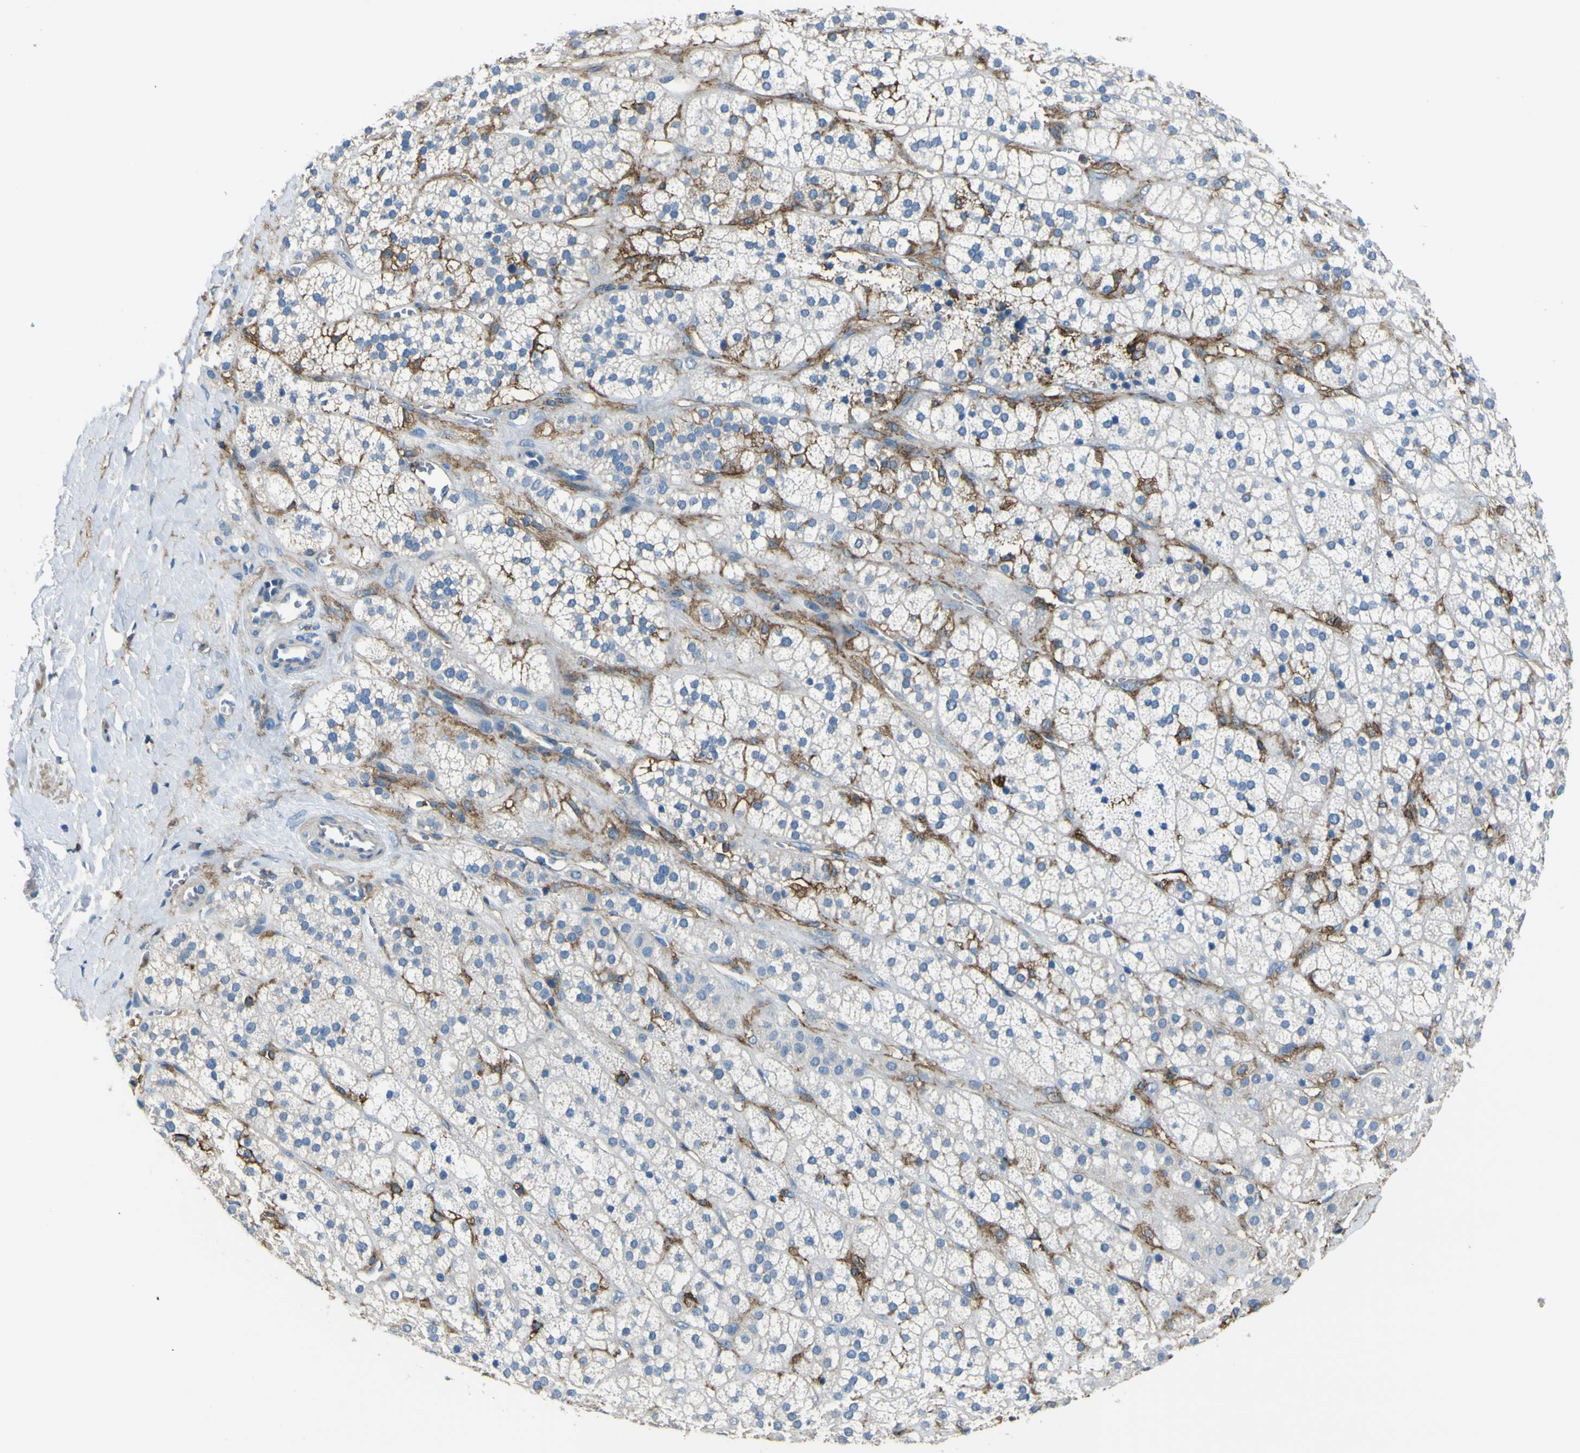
{"staining": {"intensity": "negative", "quantity": "none", "location": "none"}, "tissue": "adrenal gland", "cell_type": "Glandular cells", "image_type": "normal", "snomed": [{"axis": "morphology", "description": "Normal tissue, NOS"}, {"axis": "topography", "description": "Adrenal gland"}], "caption": "A histopathology image of human adrenal gland is negative for staining in glandular cells.", "gene": "LAIR1", "patient": {"sex": "male", "age": 56}}